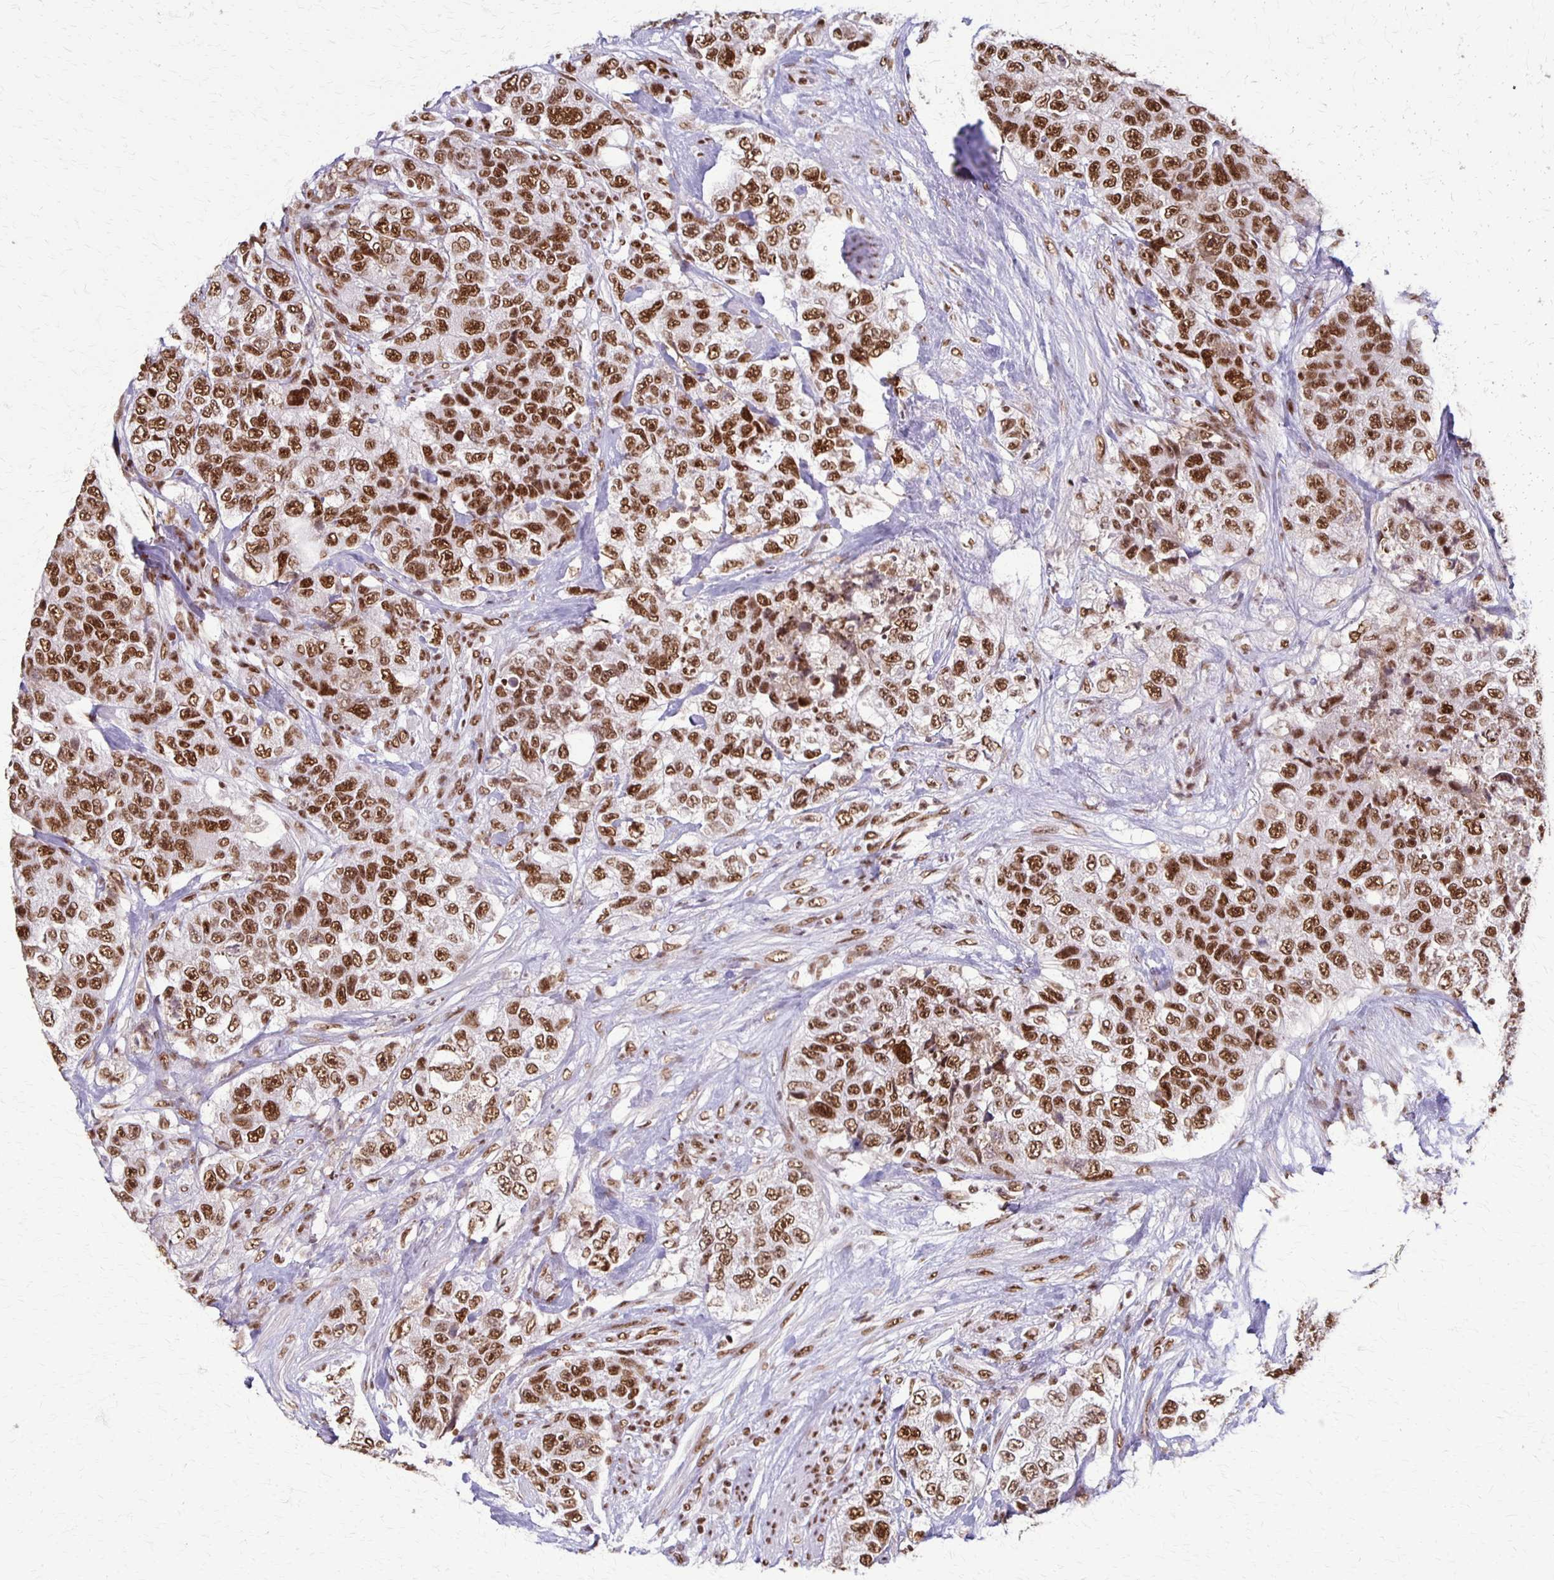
{"staining": {"intensity": "strong", "quantity": ">75%", "location": "nuclear"}, "tissue": "urothelial cancer", "cell_type": "Tumor cells", "image_type": "cancer", "snomed": [{"axis": "morphology", "description": "Urothelial carcinoma, High grade"}, {"axis": "topography", "description": "Urinary bladder"}], "caption": "Protein expression analysis of human high-grade urothelial carcinoma reveals strong nuclear staining in about >75% of tumor cells. Nuclei are stained in blue.", "gene": "XRCC6", "patient": {"sex": "female", "age": 78}}